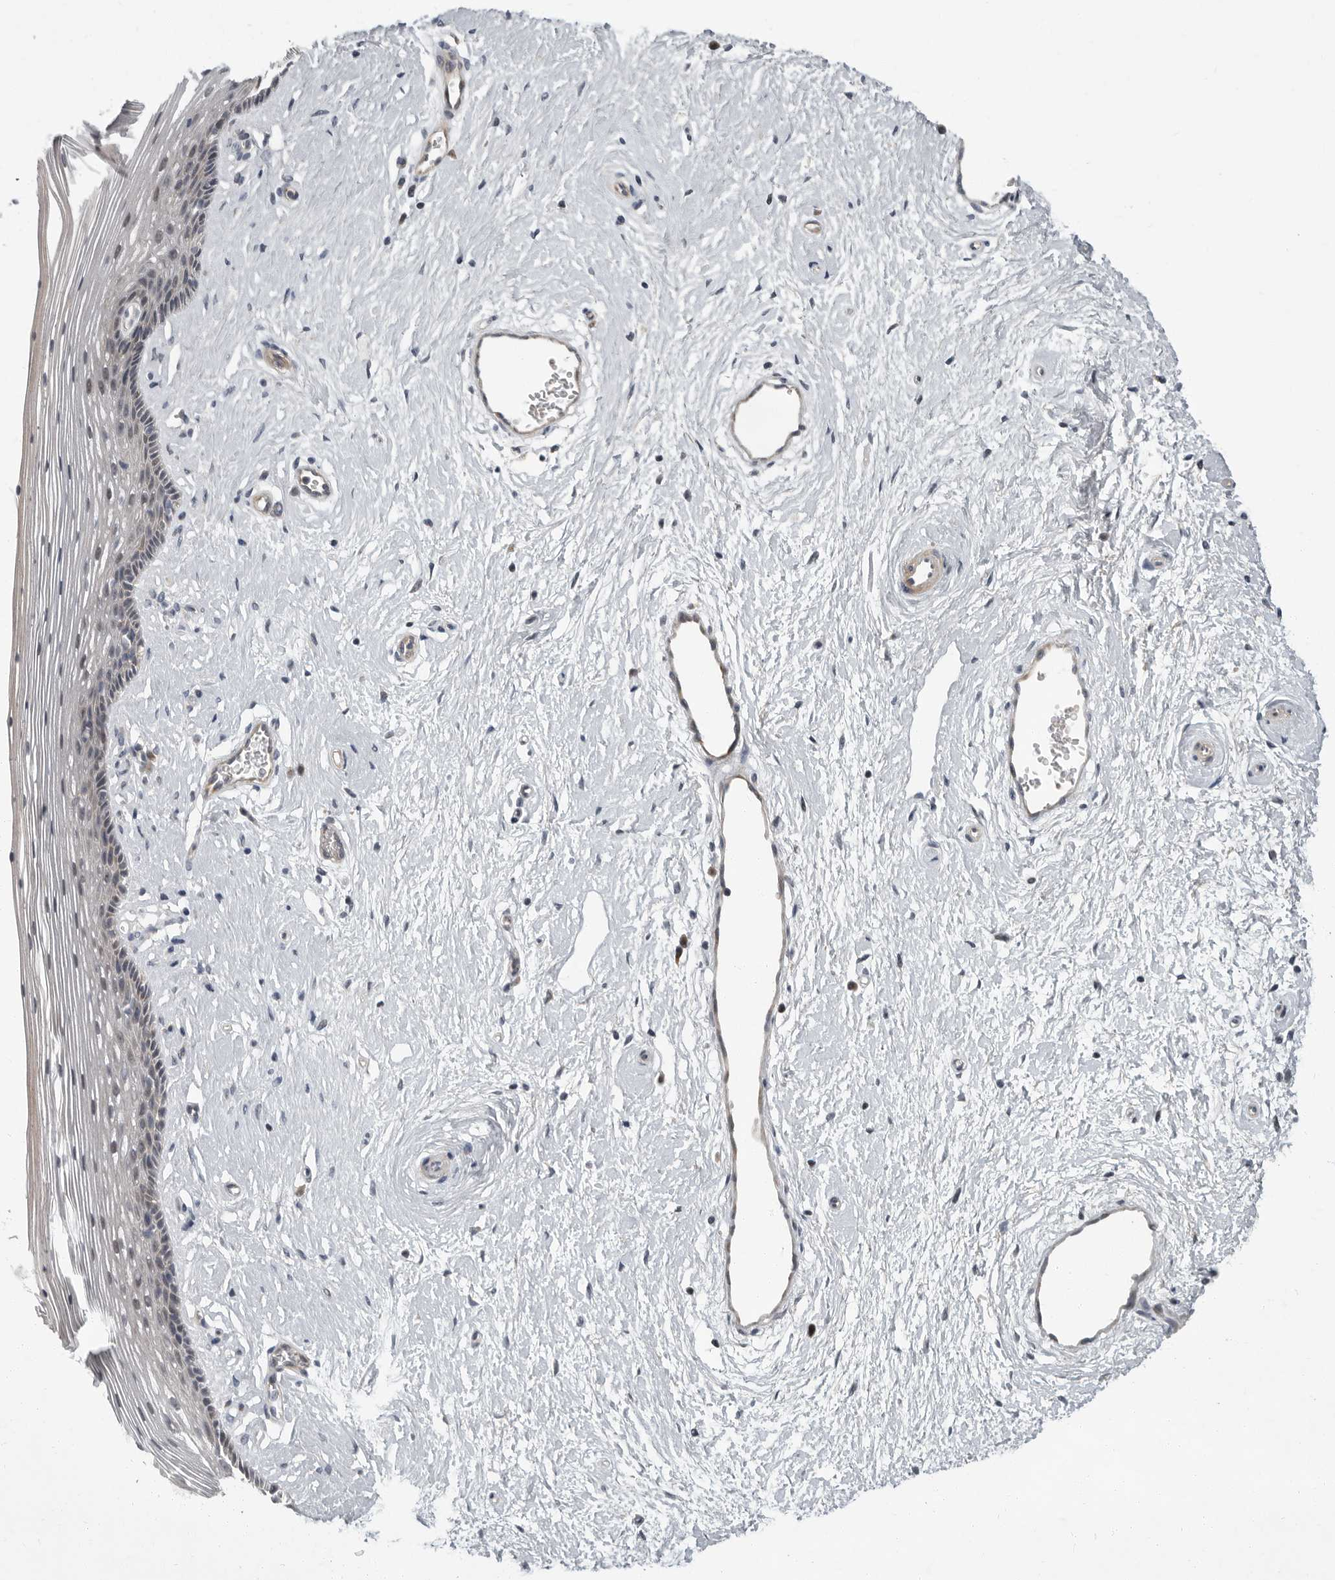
{"staining": {"intensity": "weak", "quantity": "<25%", "location": "cytoplasmic/membranous"}, "tissue": "vagina", "cell_type": "Squamous epithelial cells", "image_type": "normal", "snomed": [{"axis": "morphology", "description": "Normal tissue, NOS"}, {"axis": "topography", "description": "Vagina"}], "caption": "Squamous epithelial cells are negative for protein expression in unremarkable human vagina.", "gene": "PDE7A", "patient": {"sex": "female", "age": 46}}